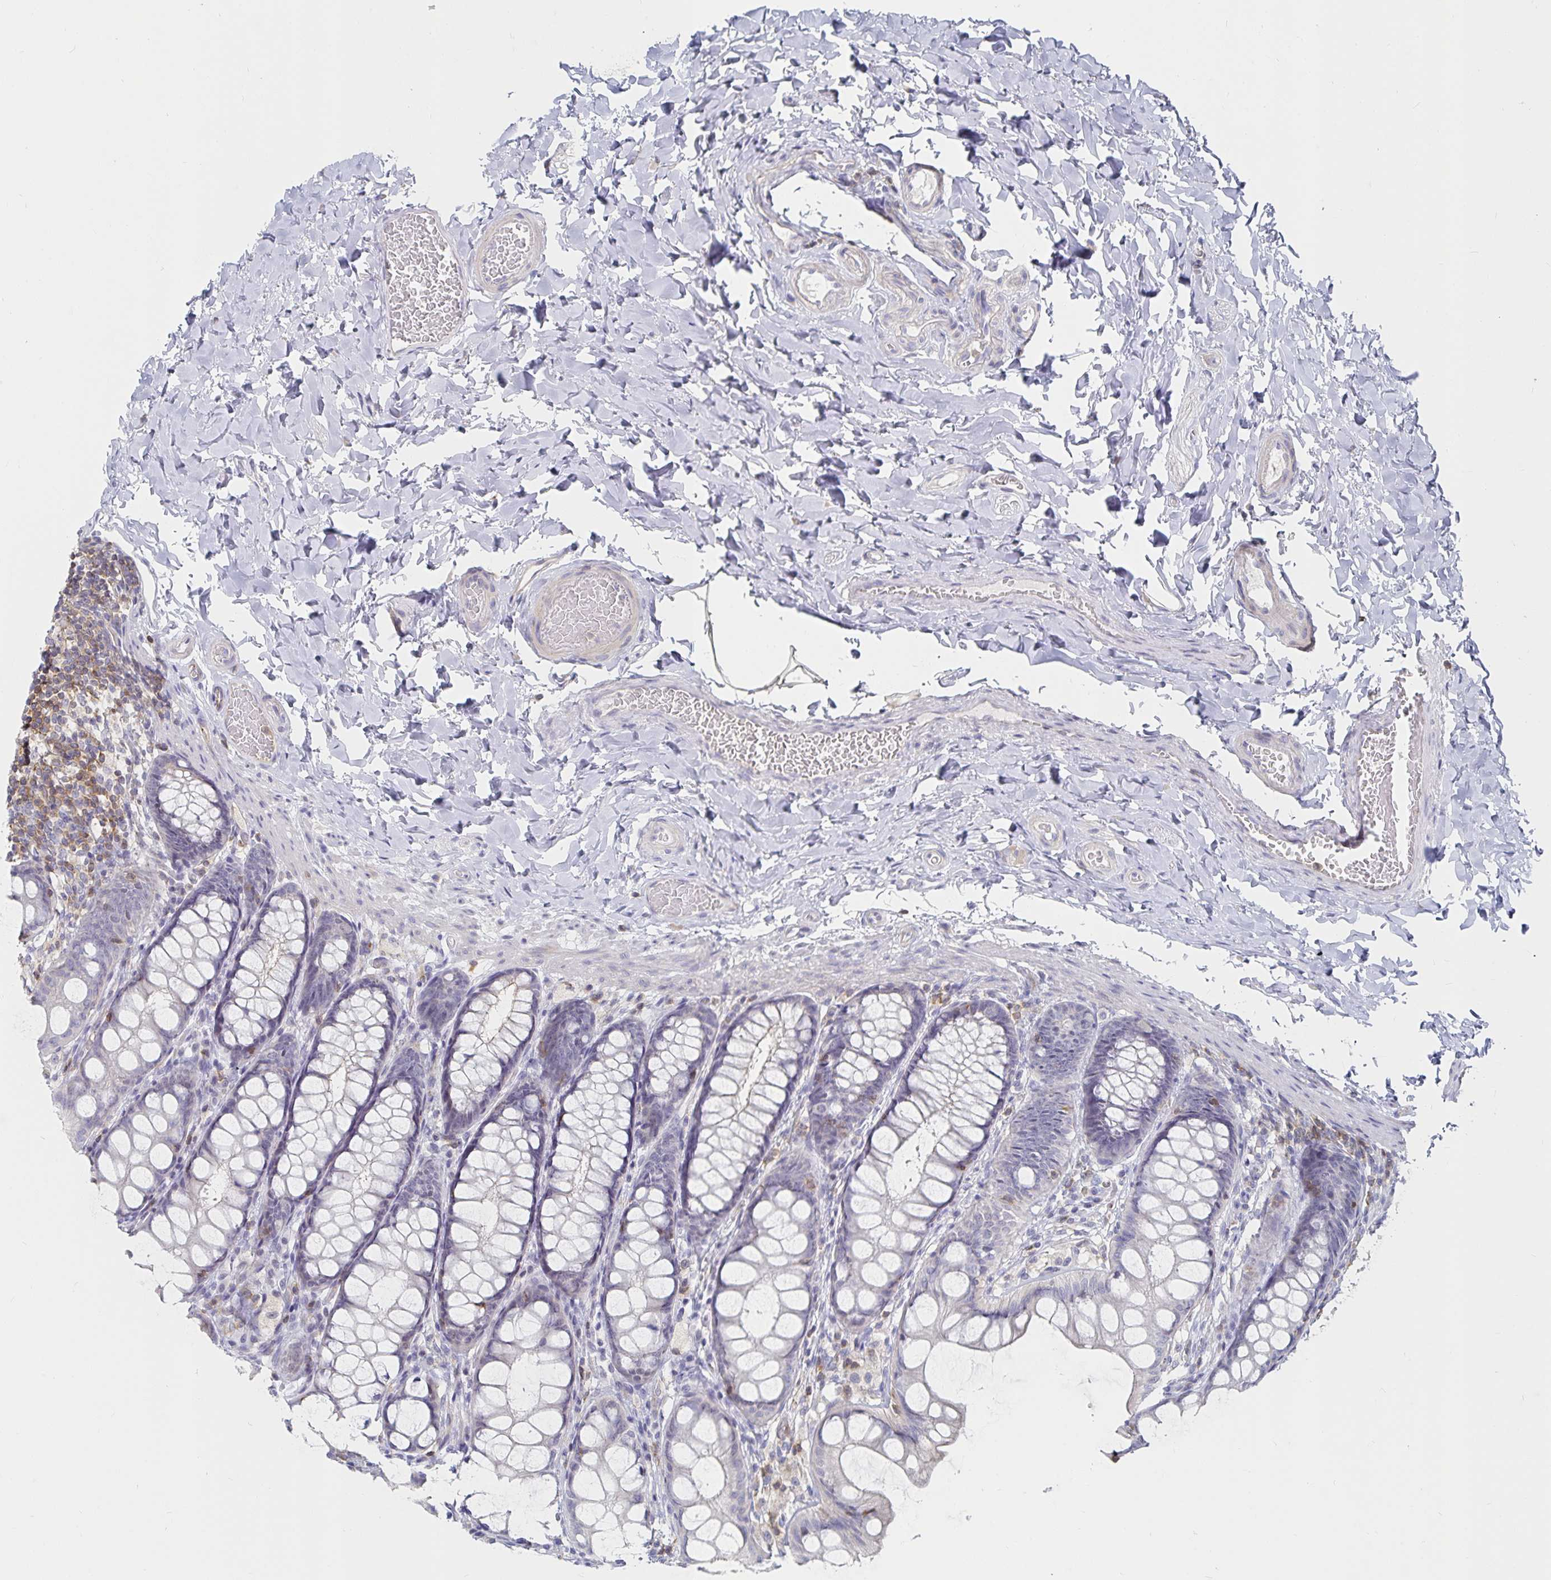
{"staining": {"intensity": "negative", "quantity": "none", "location": "none"}, "tissue": "colon", "cell_type": "Endothelial cells", "image_type": "normal", "snomed": [{"axis": "morphology", "description": "Normal tissue, NOS"}, {"axis": "topography", "description": "Colon"}], "caption": "An image of human colon is negative for staining in endothelial cells. (Brightfield microscopy of DAB immunohistochemistry (IHC) at high magnification).", "gene": "PIK3CD", "patient": {"sex": "male", "age": 47}}